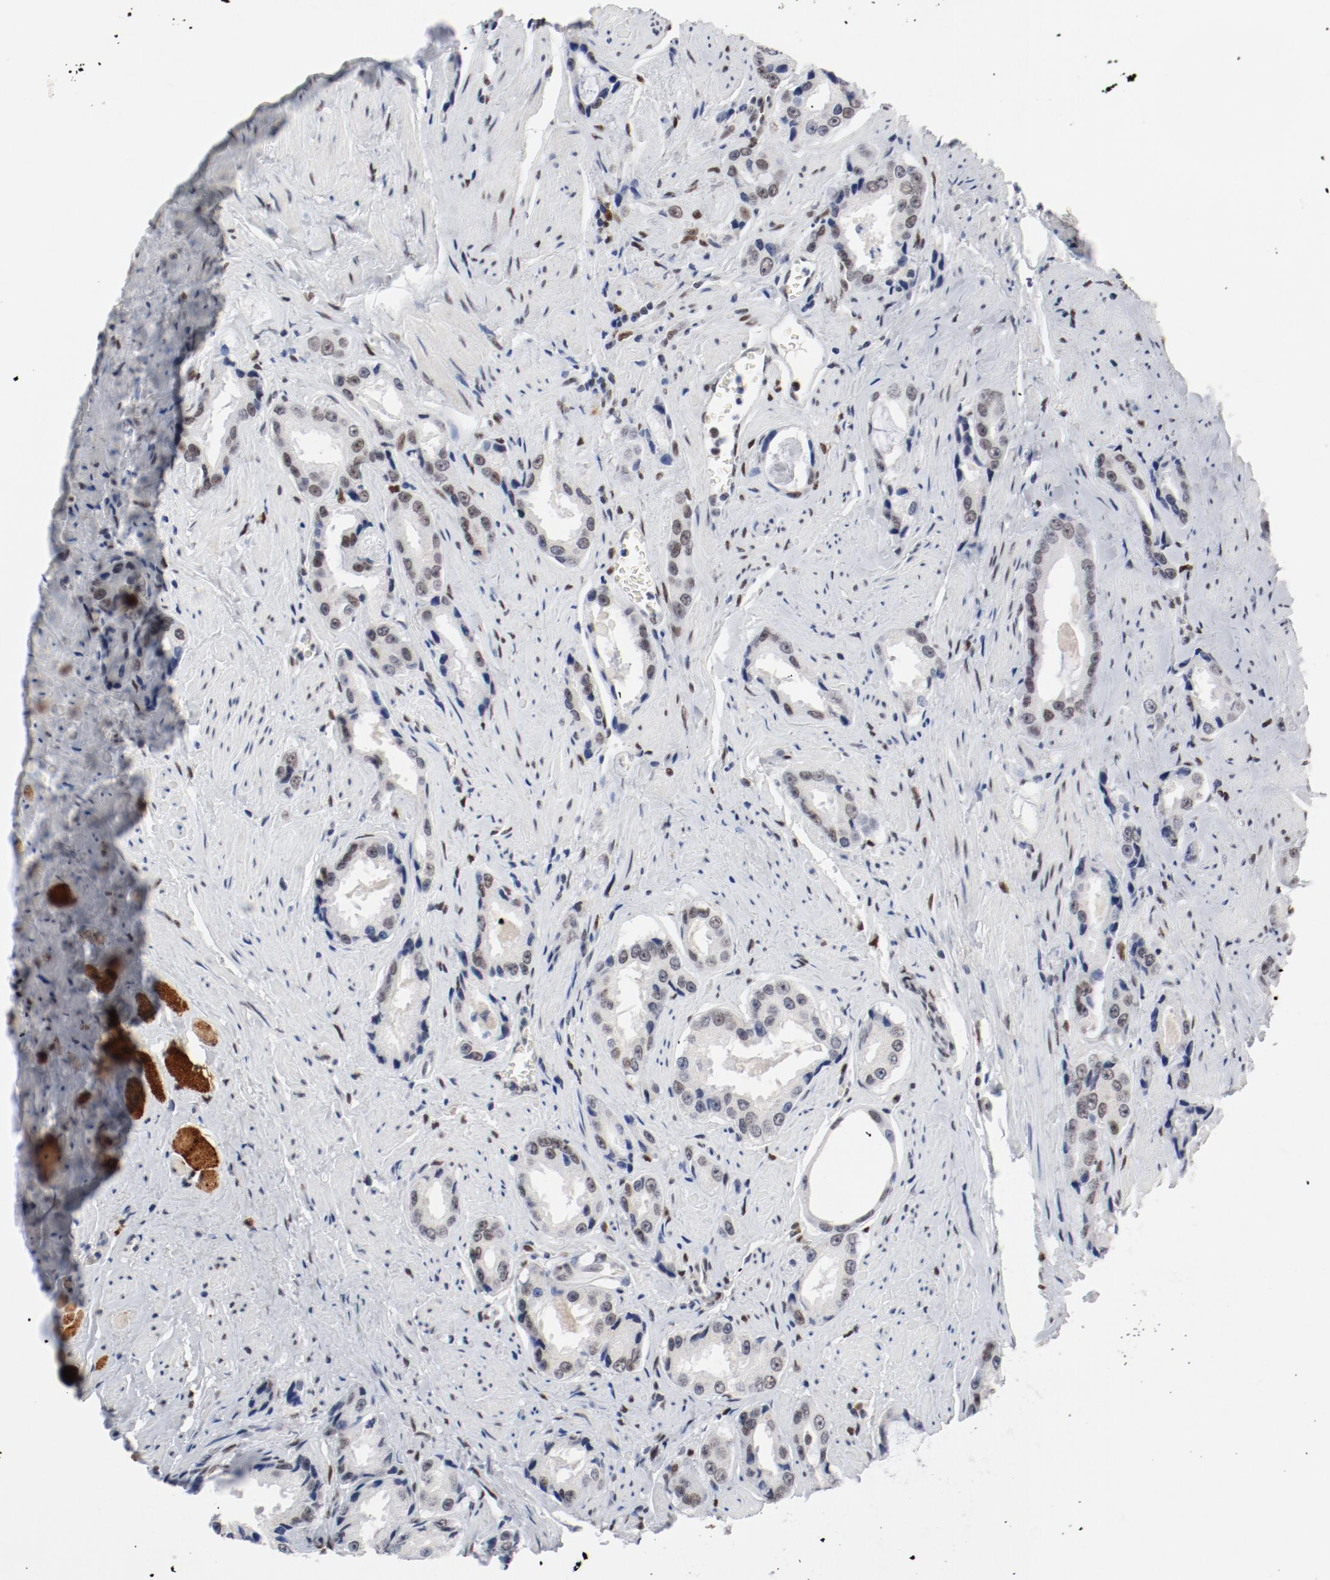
{"staining": {"intensity": "weak", "quantity": ">75%", "location": "nuclear"}, "tissue": "prostate cancer", "cell_type": "Tumor cells", "image_type": "cancer", "snomed": [{"axis": "morphology", "description": "Adenocarcinoma, Medium grade"}, {"axis": "topography", "description": "Prostate"}], "caption": "Immunohistochemistry (DAB (3,3'-diaminobenzidine)) staining of human prostate cancer exhibits weak nuclear protein expression in about >75% of tumor cells.", "gene": "ARNT", "patient": {"sex": "male", "age": 60}}